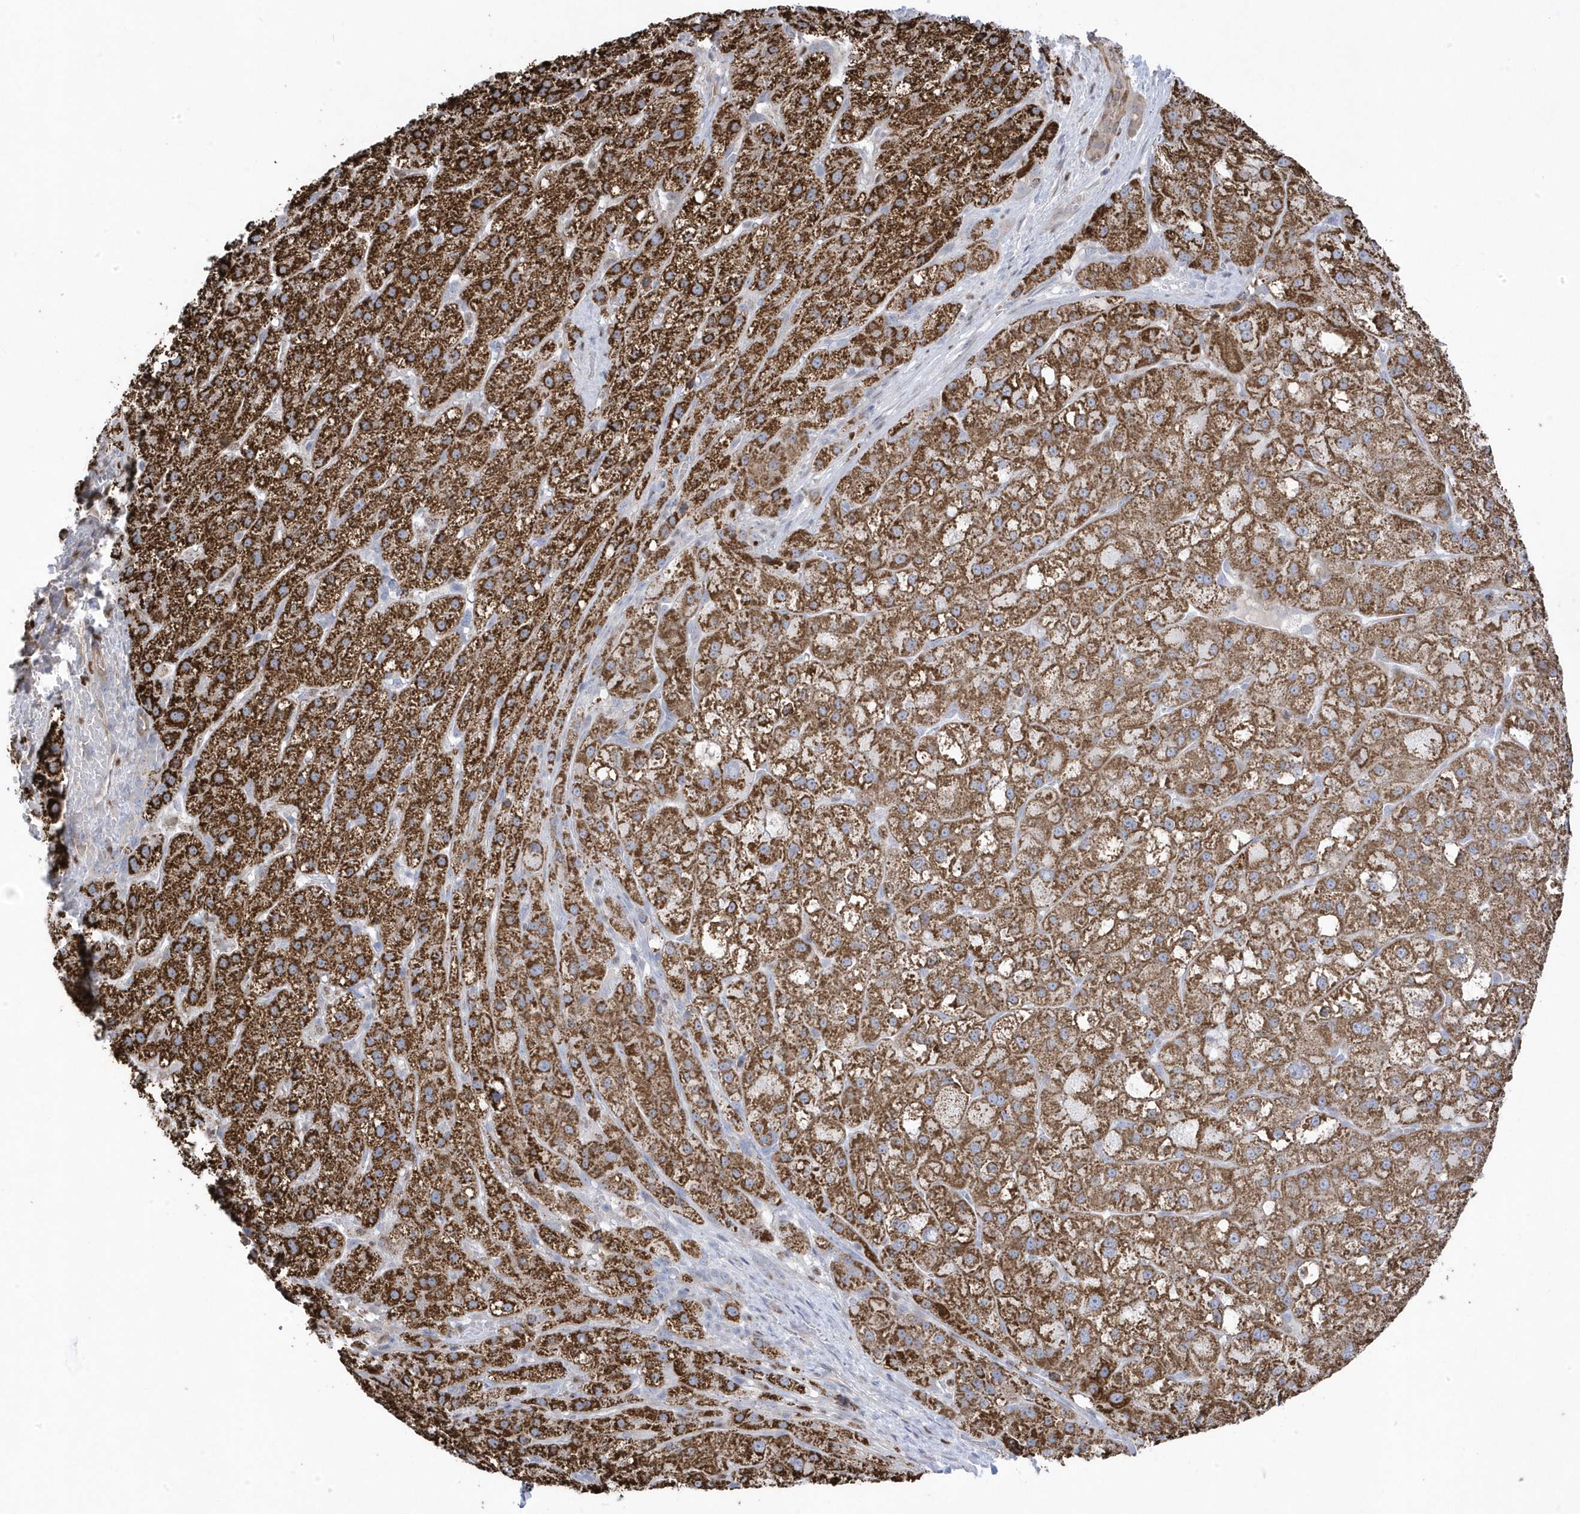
{"staining": {"intensity": "strong", "quantity": ">75%", "location": "cytoplasmic/membranous"}, "tissue": "liver cancer", "cell_type": "Tumor cells", "image_type": "cancer", "snomed": [{"axis": "morphology", "description": "Carcinoma, Hepatocellular, NOS"}, {"axis": "topography", "description": "Liver"}], "caption": "Brown immunohistochemical staining in human hepatocellular carcinoma (liver) exhibits strong cytoplasmic/membranous positivity in about >75% of tumor cells. (Stains: DAB in brown, nuclei in blue, Microscopy: brightfield microscopy at high magnification).", "gene": "GTPBP6", "patient": {"sex": "male", "age": 57}}